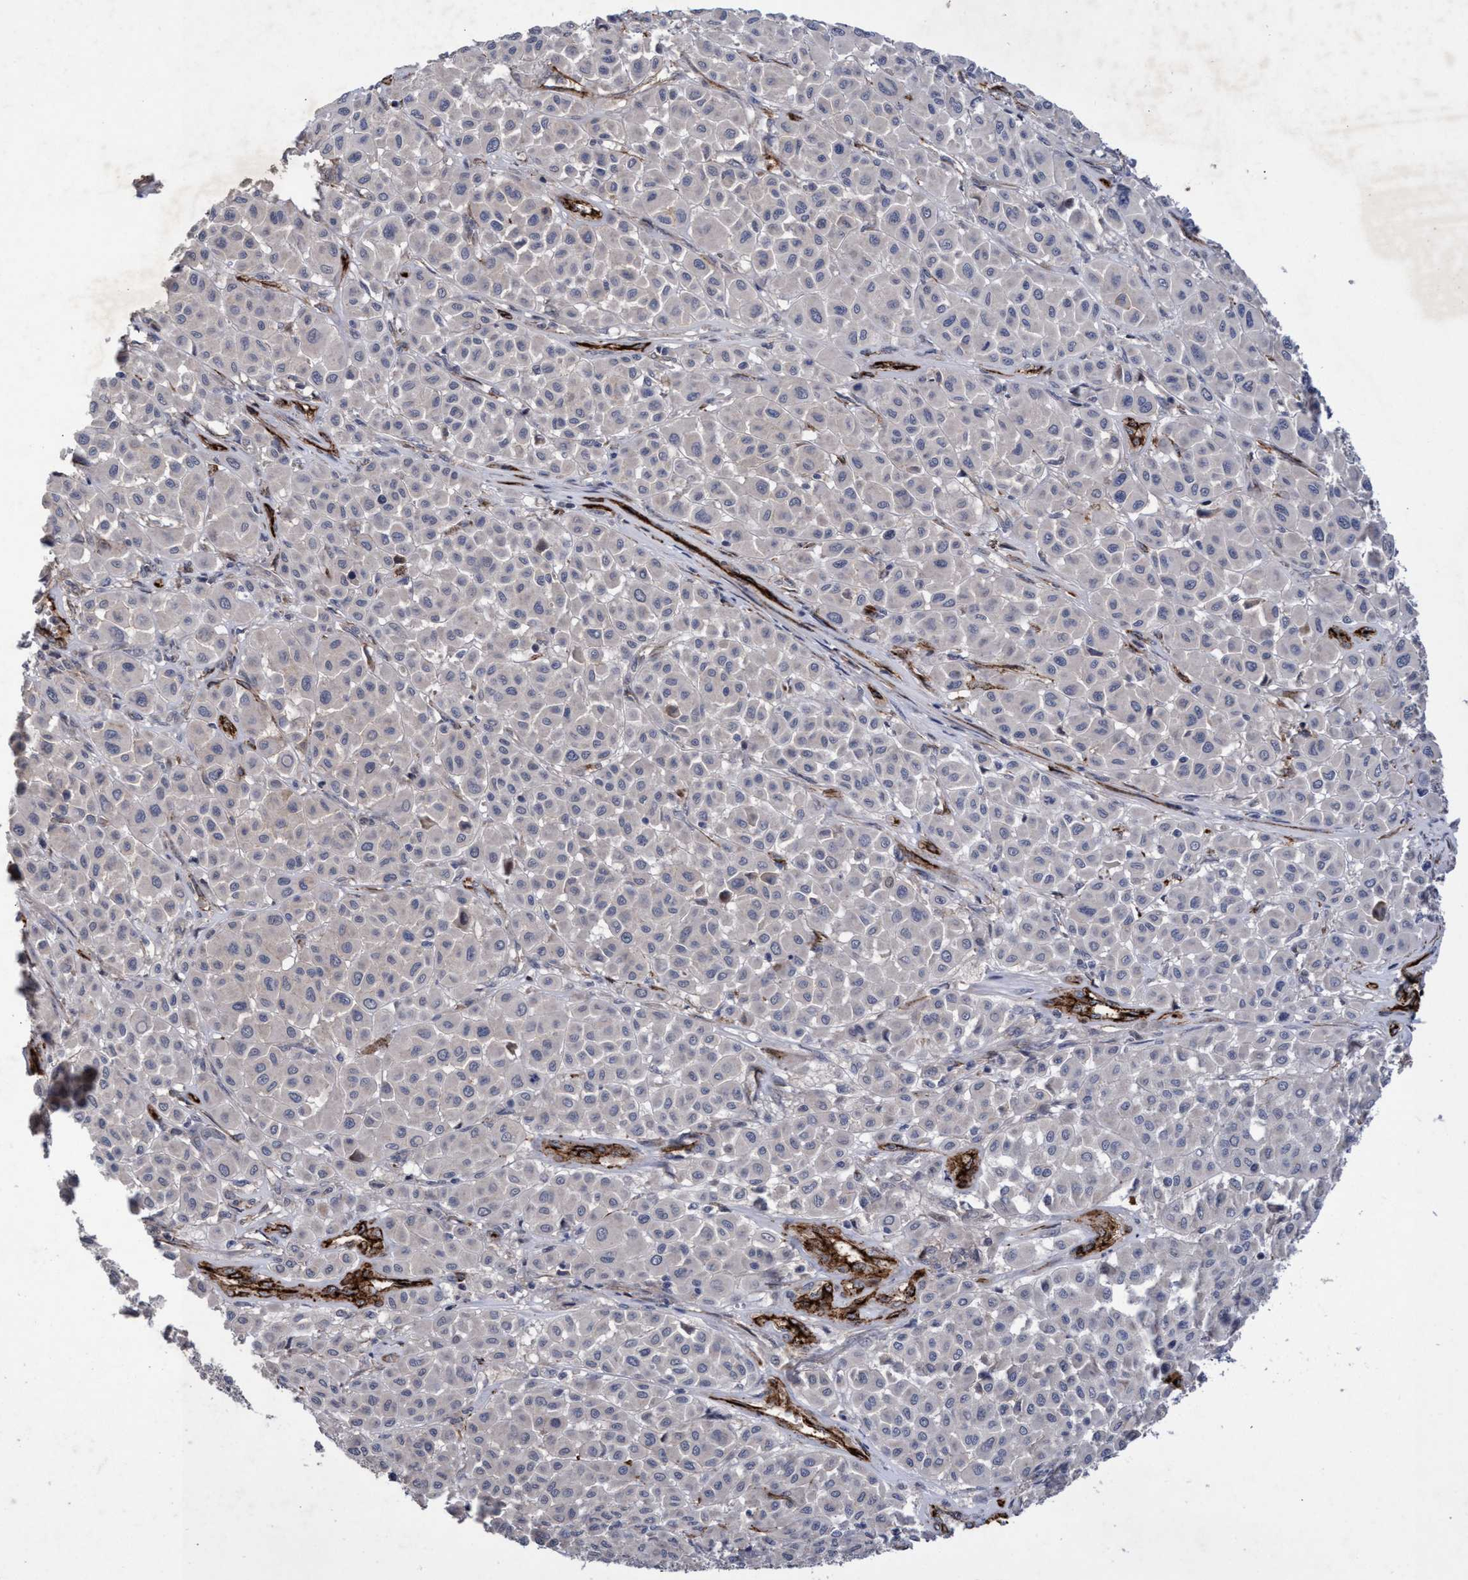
{"staining": {"intensity": "negative", "quantity": "none", "location": "none"}, "tissue": "melanoma", "cell_type": "Tumor cells", "image_type": "cancer", "snomed": [{"axis": "morphology", "description": "Malignant melanoma, Metastatic site"}, {"axis": "topography", "description": "Soft tissue"}], "caption": "Immunohistochemistry (IHC) micrograph of neoplastic tissue: melanoma stained with DAB reveals no significant protein positivity in tumor cells.", "gene": "ZNF750", "patient": {"sex": "male", "age": 41}}